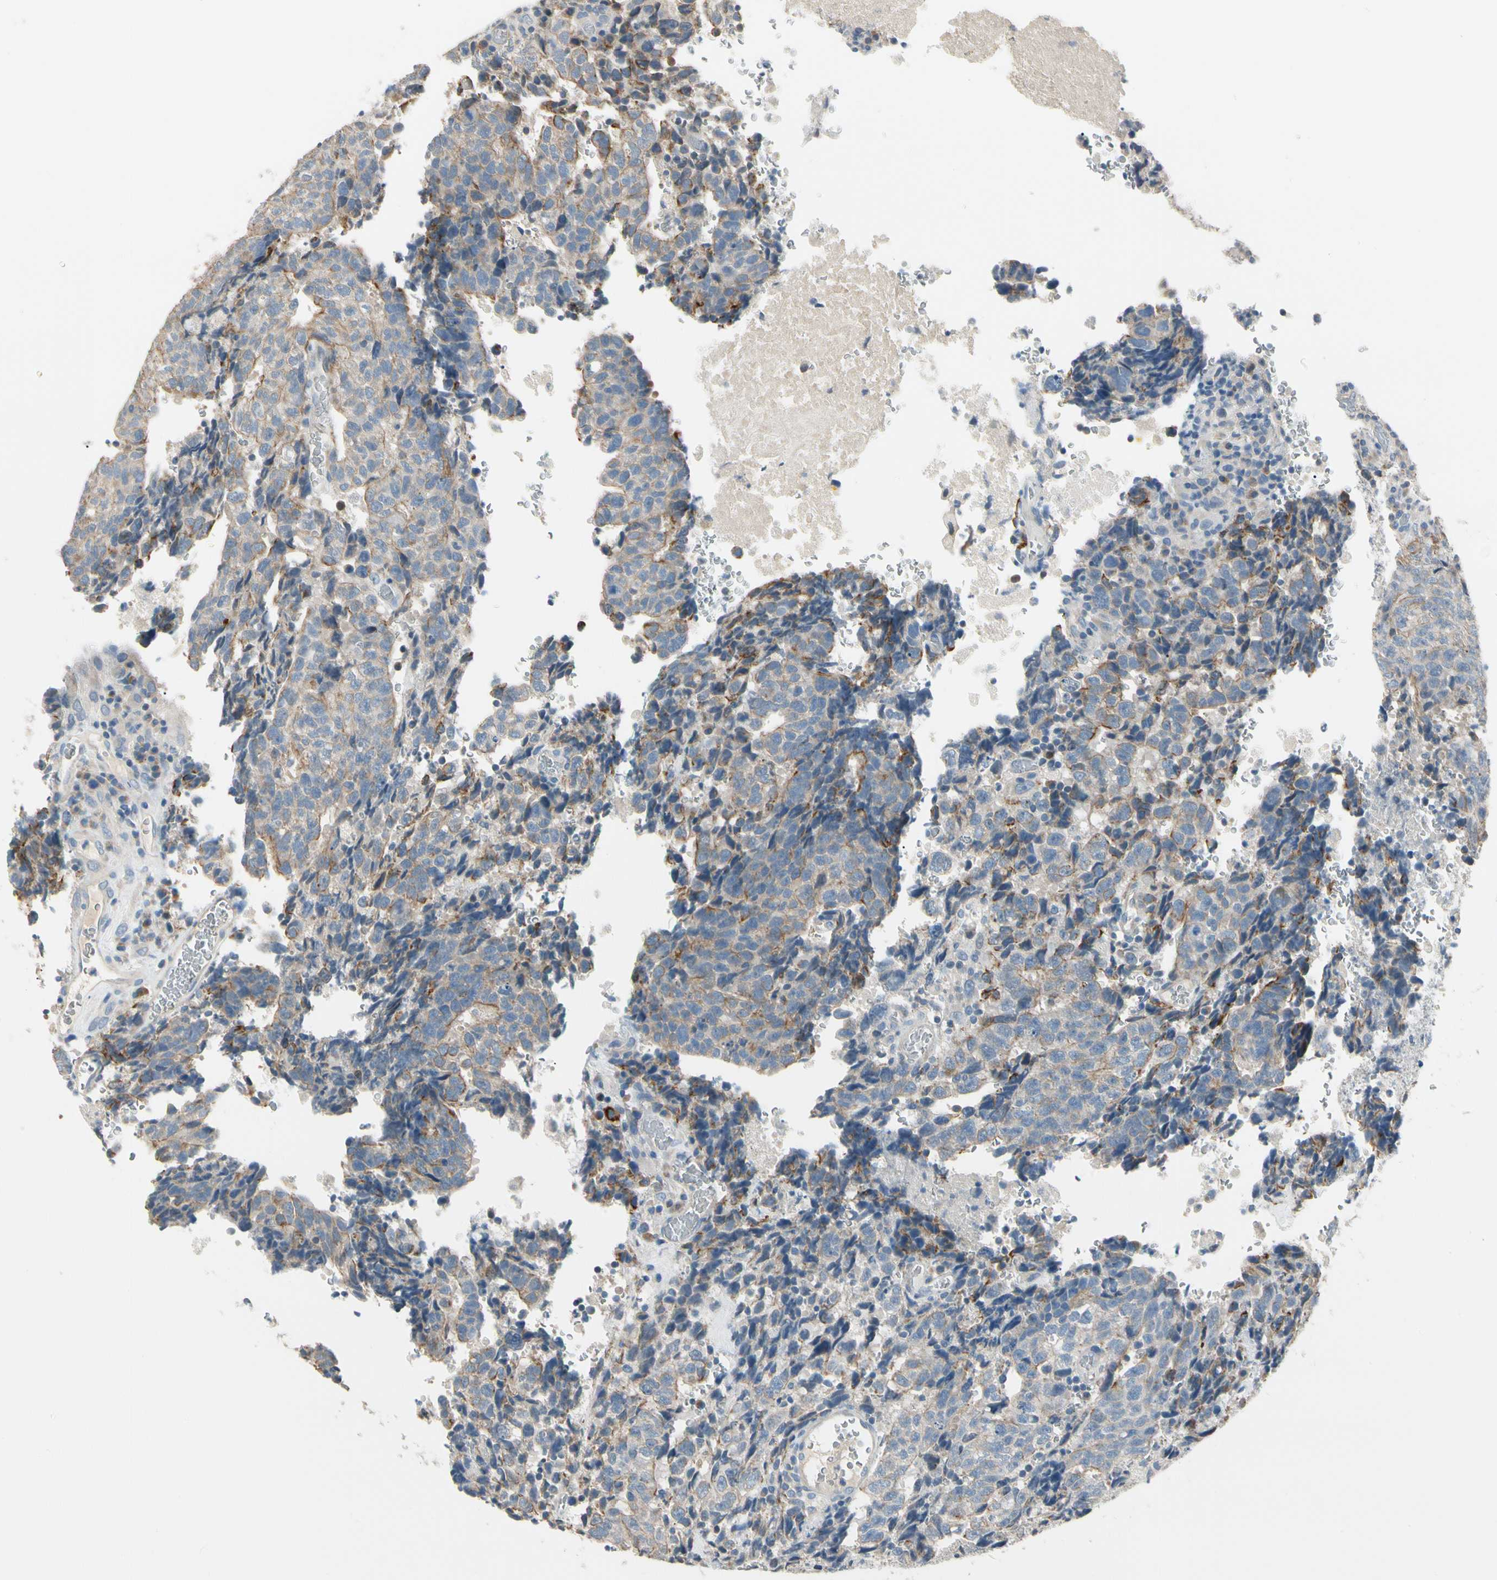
{"staining": {"intensity": "moderate", "quantity": "<25%", "location": "cytoplasmic/membranous"}, "tissue": "testis cancer", "cell_type": "Tumor cells", "image_type": "cancer", "snomed": [{"axis": "morphology", "description": "Necrosis, NOS"}, {"axis": "morphology", "description": "Carcinoma, Embryonal, NOS"}, {"axis": "topography", "description": "Testis"}], "caption": "Immunohistochemical staining of embryonal carcinoma (testis) exhibits low levels of moderate cytoplasmic/membranous protein positivity in approximately <25% of tumor cells.", "gene": "DUSP12", "patient": {"sex": "male", "age": 19}}